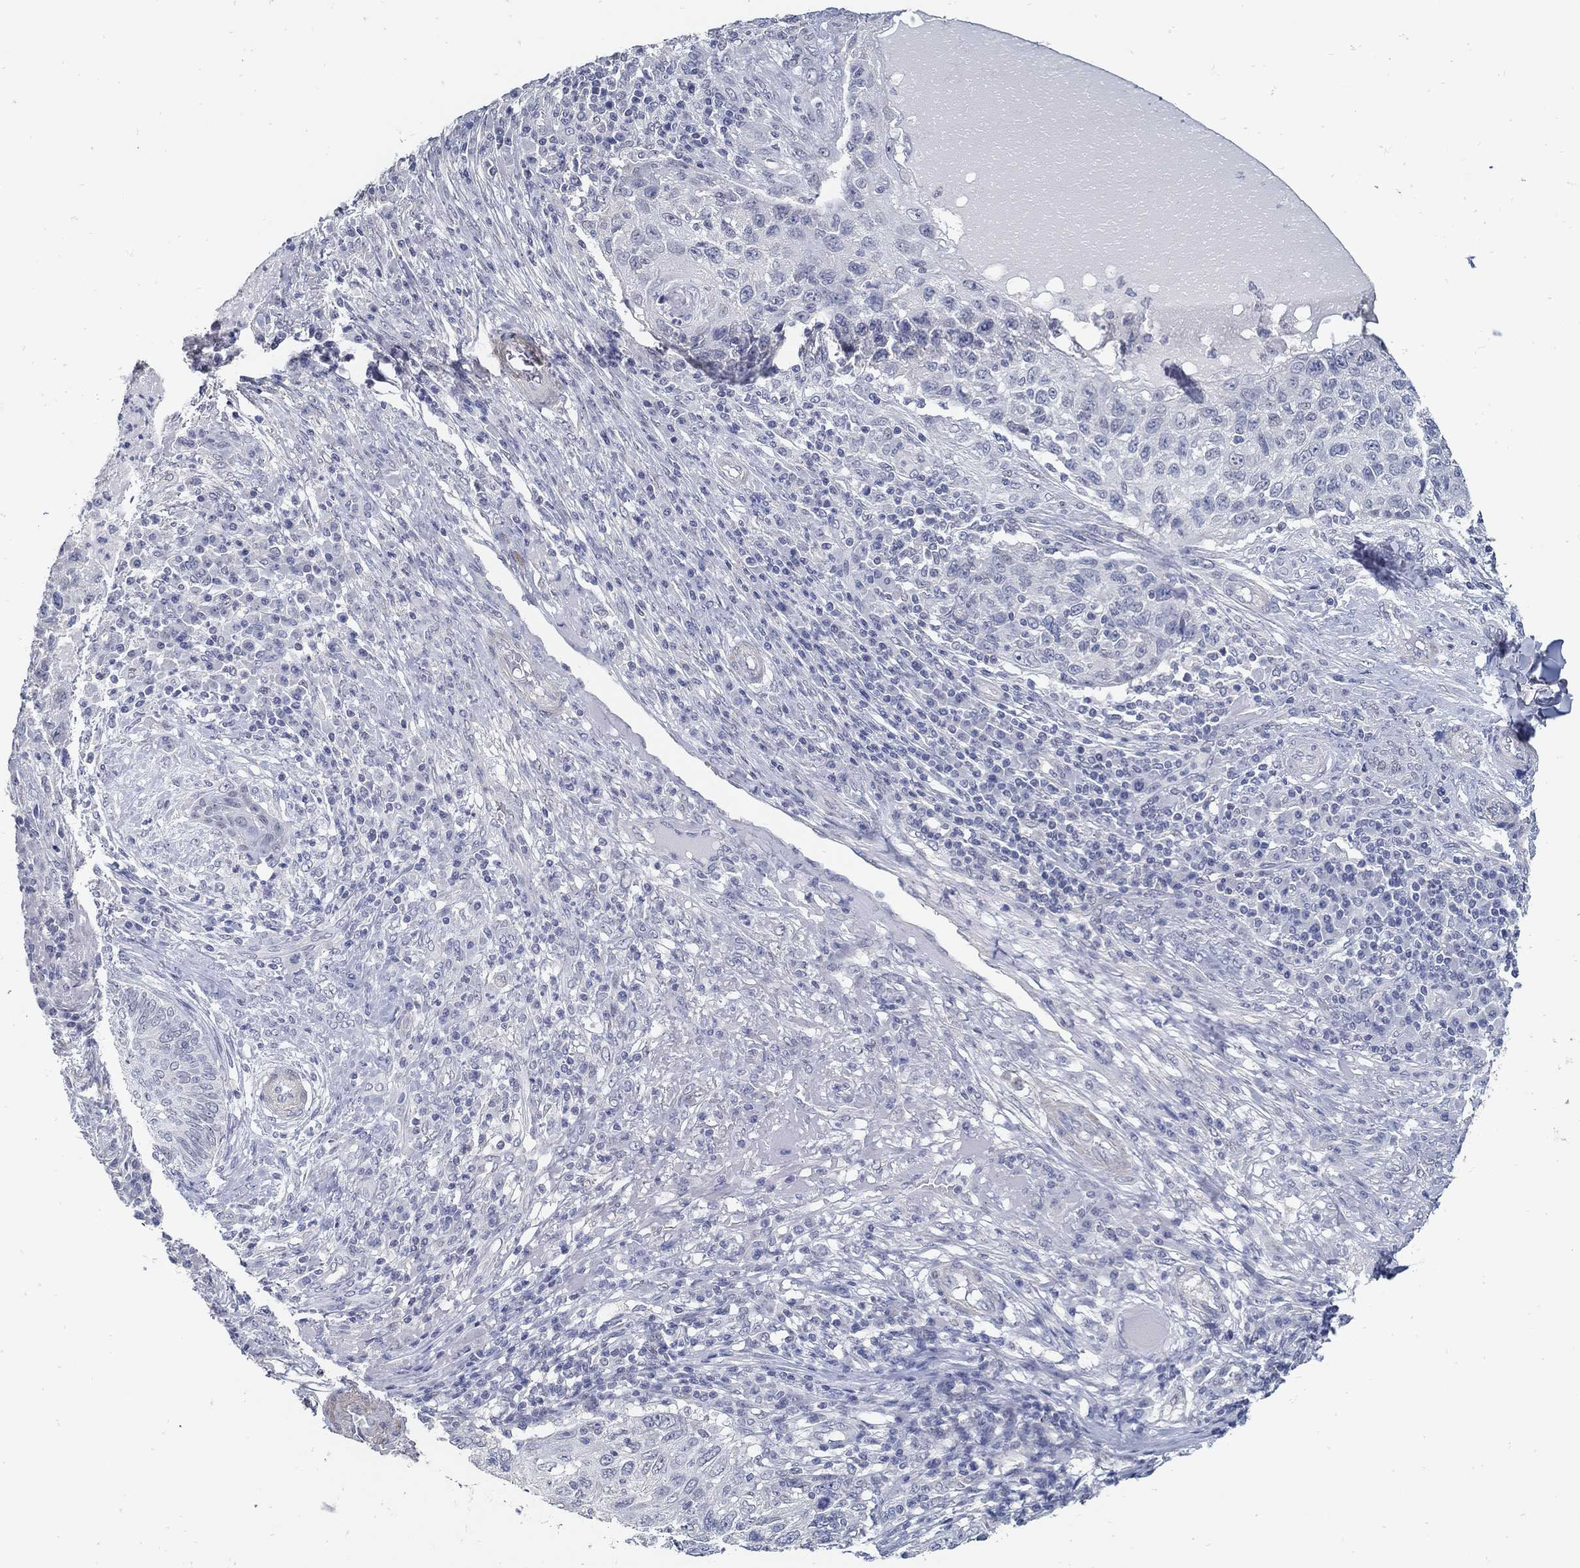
{"staining": {"intensity": "negative", "quantity": "none", "location": "none"}, "tissue": "skin cancer", "cell_type": "Tumor cells", "image_type": "cancer", "snomed": [{"axis": "morphology", "description": "Squamous cell carcinoma, NOS"}, {"axis": "topography", "description": "Skin"}], "caption": "DAB (3,3'-diaminobenzidine) immunohistochemical staining of human skin cancer exhibits no significant staining in tumor cells.", "gene": "USP29", "patient": {"sex": "male", "age": 92}}